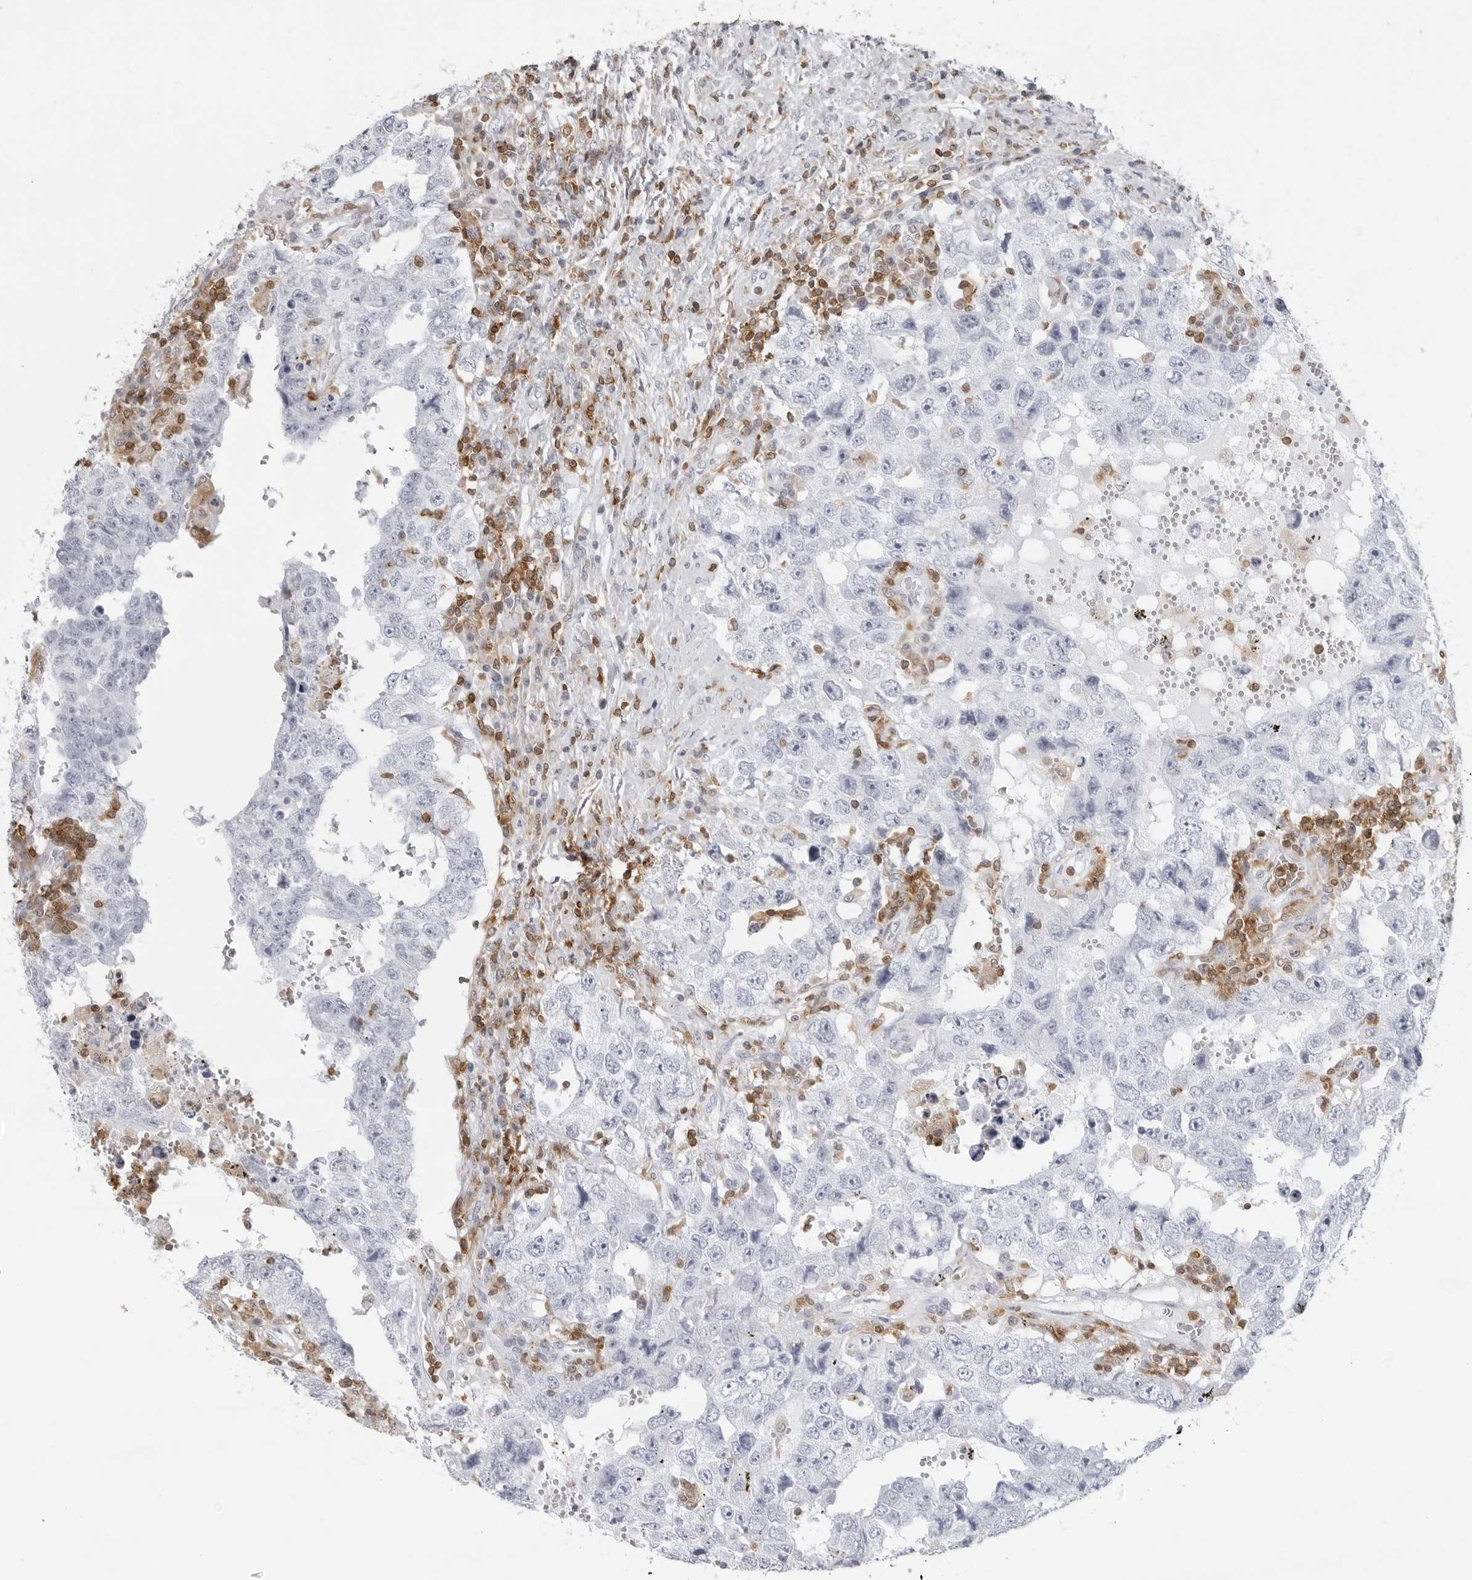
{"staining": {"intensity": "negative", "quantity": "none", "location": "none"}, "tissue": "testis cancer", "cell_type": "Tumor cells", "image_type": "cancer", "snomed": [{"axis": "morphology", "description": "Carcinoma, Embryonal, NOS"}, {"axis": "topography", "description": "Testis"}], "caption": "A high-resolution image shows IHC staining of testis cancer, which displays no significant positivity in tumor cells.", "gene": "FMNL1", "patient": {"sex": "male", "age": 26}}